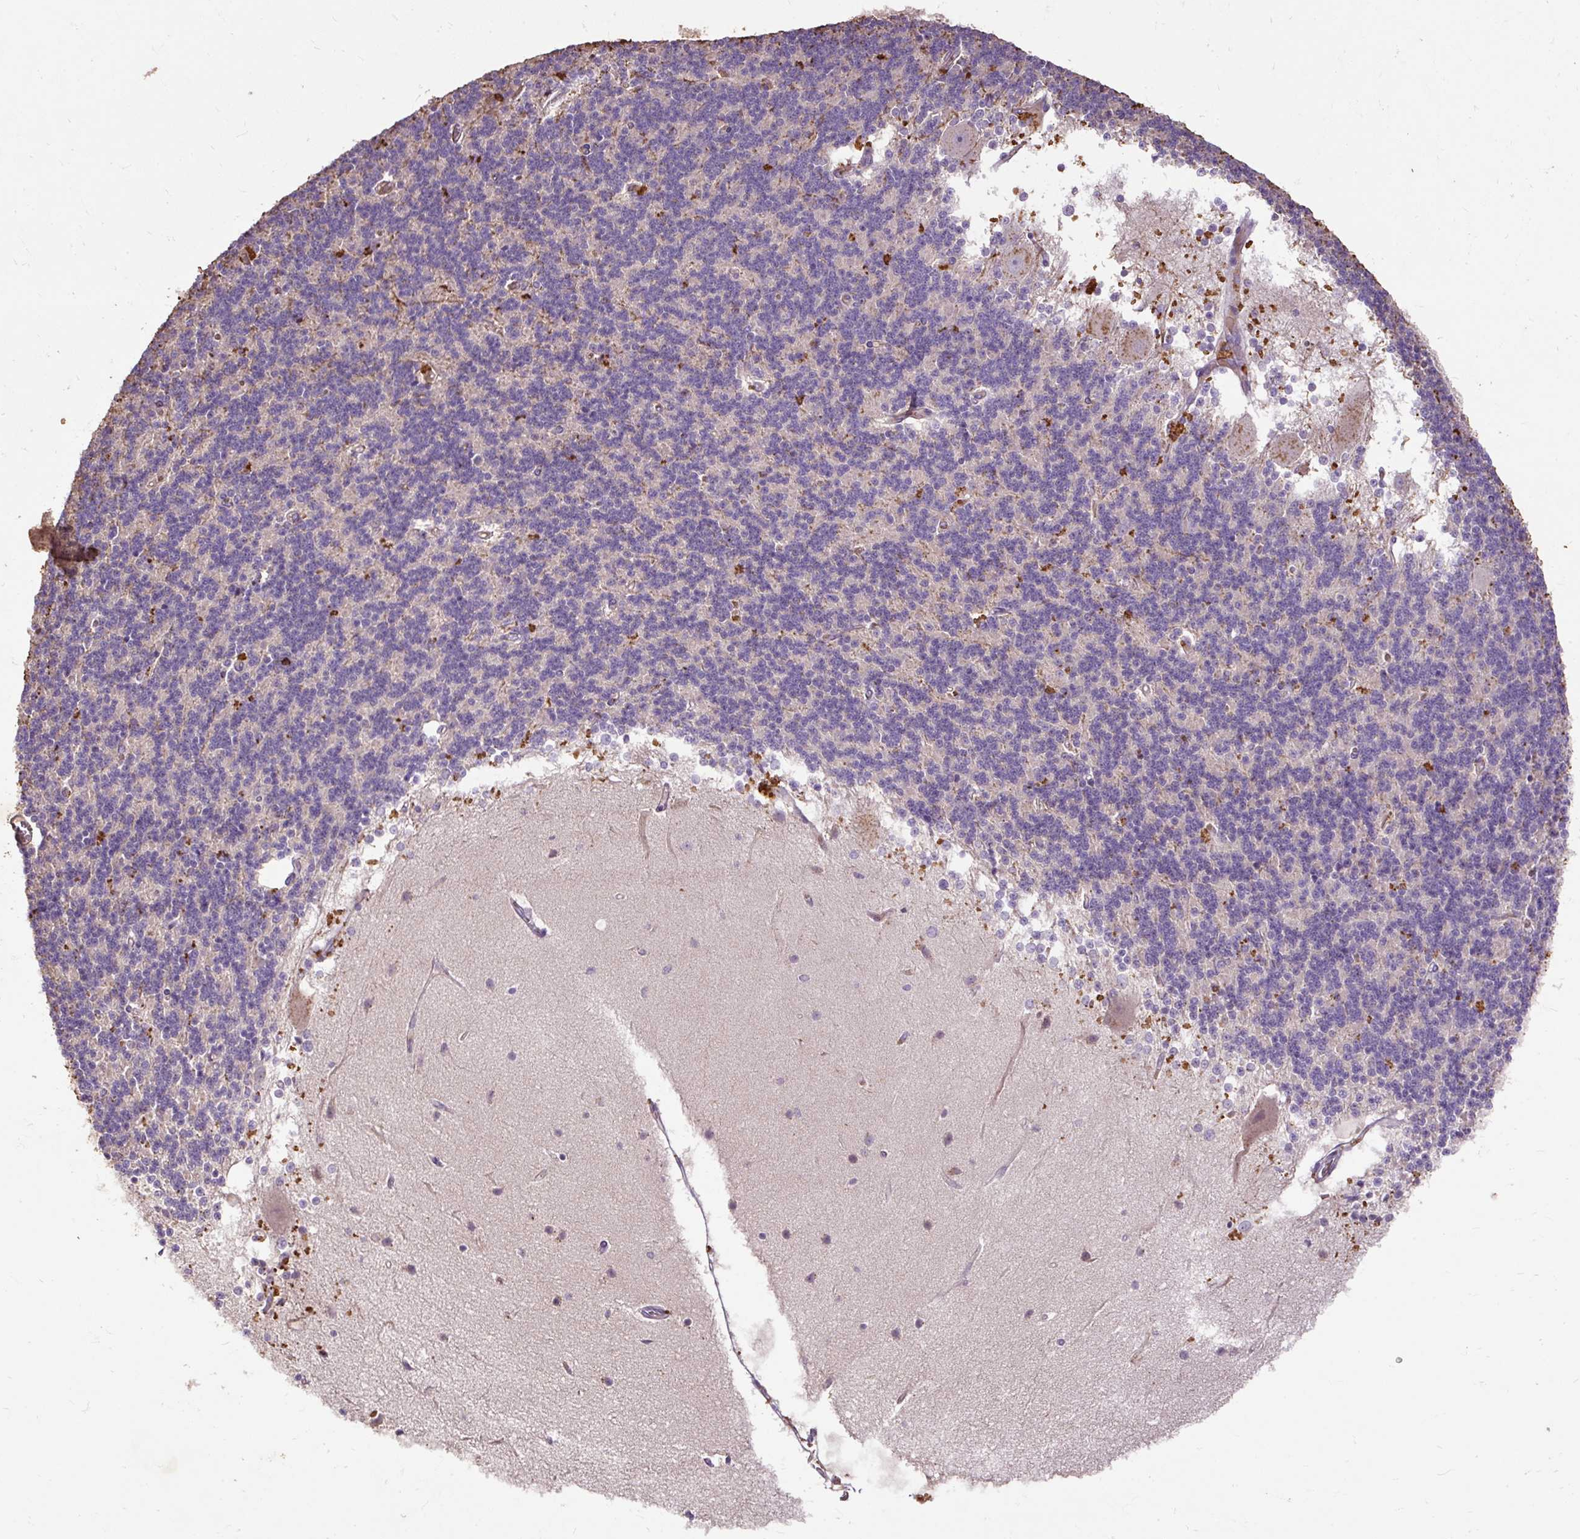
{"staining": {"intensity": "negative", "quantity": "none", "location": "none"}, "tissue": "cerebellum", "cell_type": "Cells in granular layer", "image_type": "normal", "snomed": [{"axis": "morphology", "description": "Normal tissue, NOS"}, {"axis": "topography", "description": "Cerebellum"}], "caption": "Normal cerebellum was stained to show a protein in brown. There is no significant expression in cells in granular layer. The staining is performed using DAB brown chromogen with nuclei counter-stained in using hematoxylin.", "gene": "LRTM2", "patient": {"sex": "female", "age": 54}}